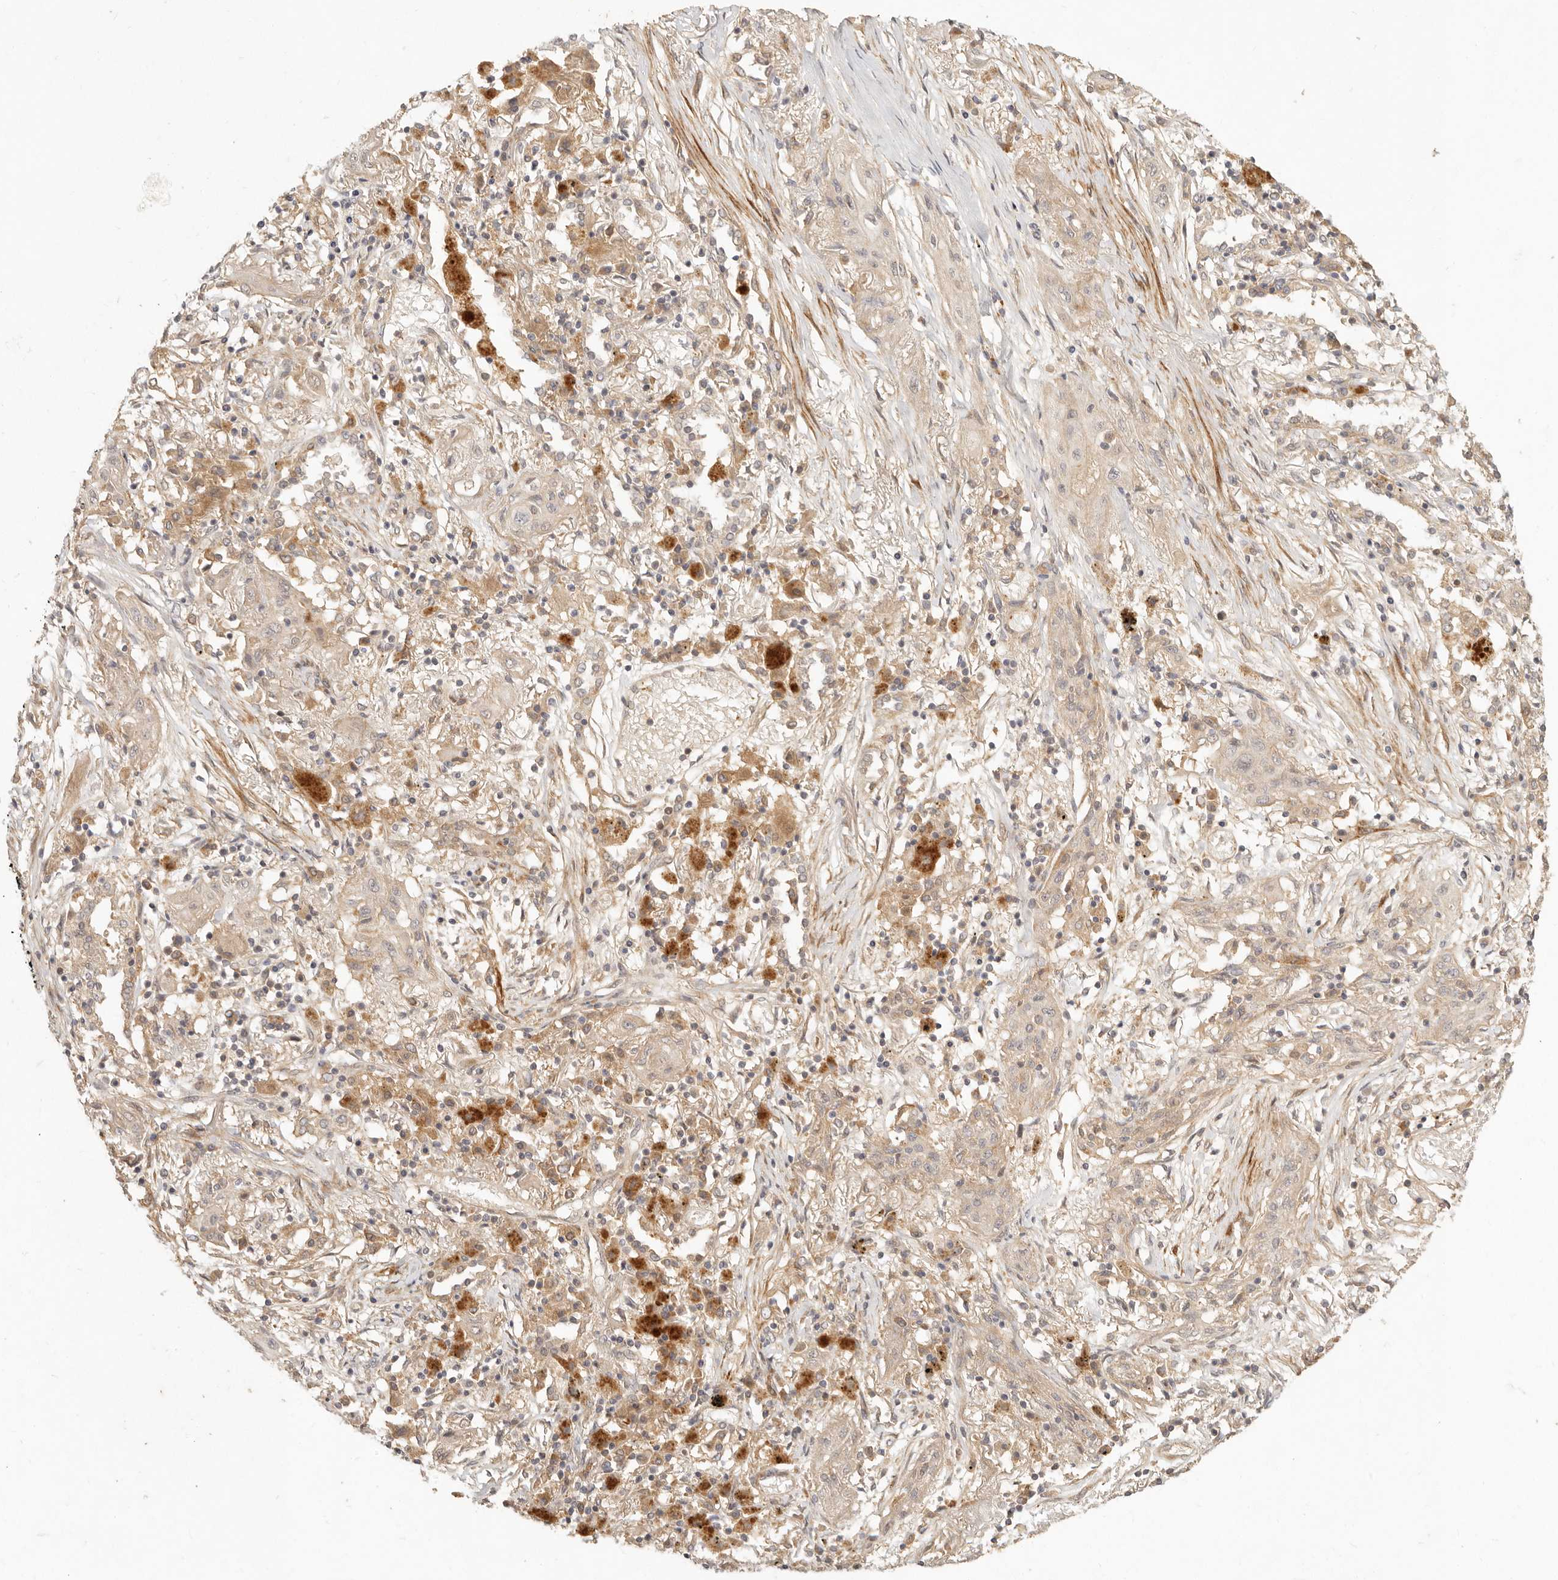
{"staining": {"intensity": "weak", "quantity": ">75%", "location": "cytoplasmic/membranous"}, "tissue": "lung cancer", "cell_type": "Tumor cells", "image_type": "cancer", "snomed": [{"axis": "morphology", "description": "Squamous cell carcinoma, NOS"}, {"axis": "topography", "description": "Lung"}], "caption": "This micrograph reveals IHC staining of lung squamous cell carcinoma, with low weak cytoplasmic/membranous staining in about >75% of tumor cells.", "gene": "VIPR1", "patient": {"sex": "female", "age": 47}}